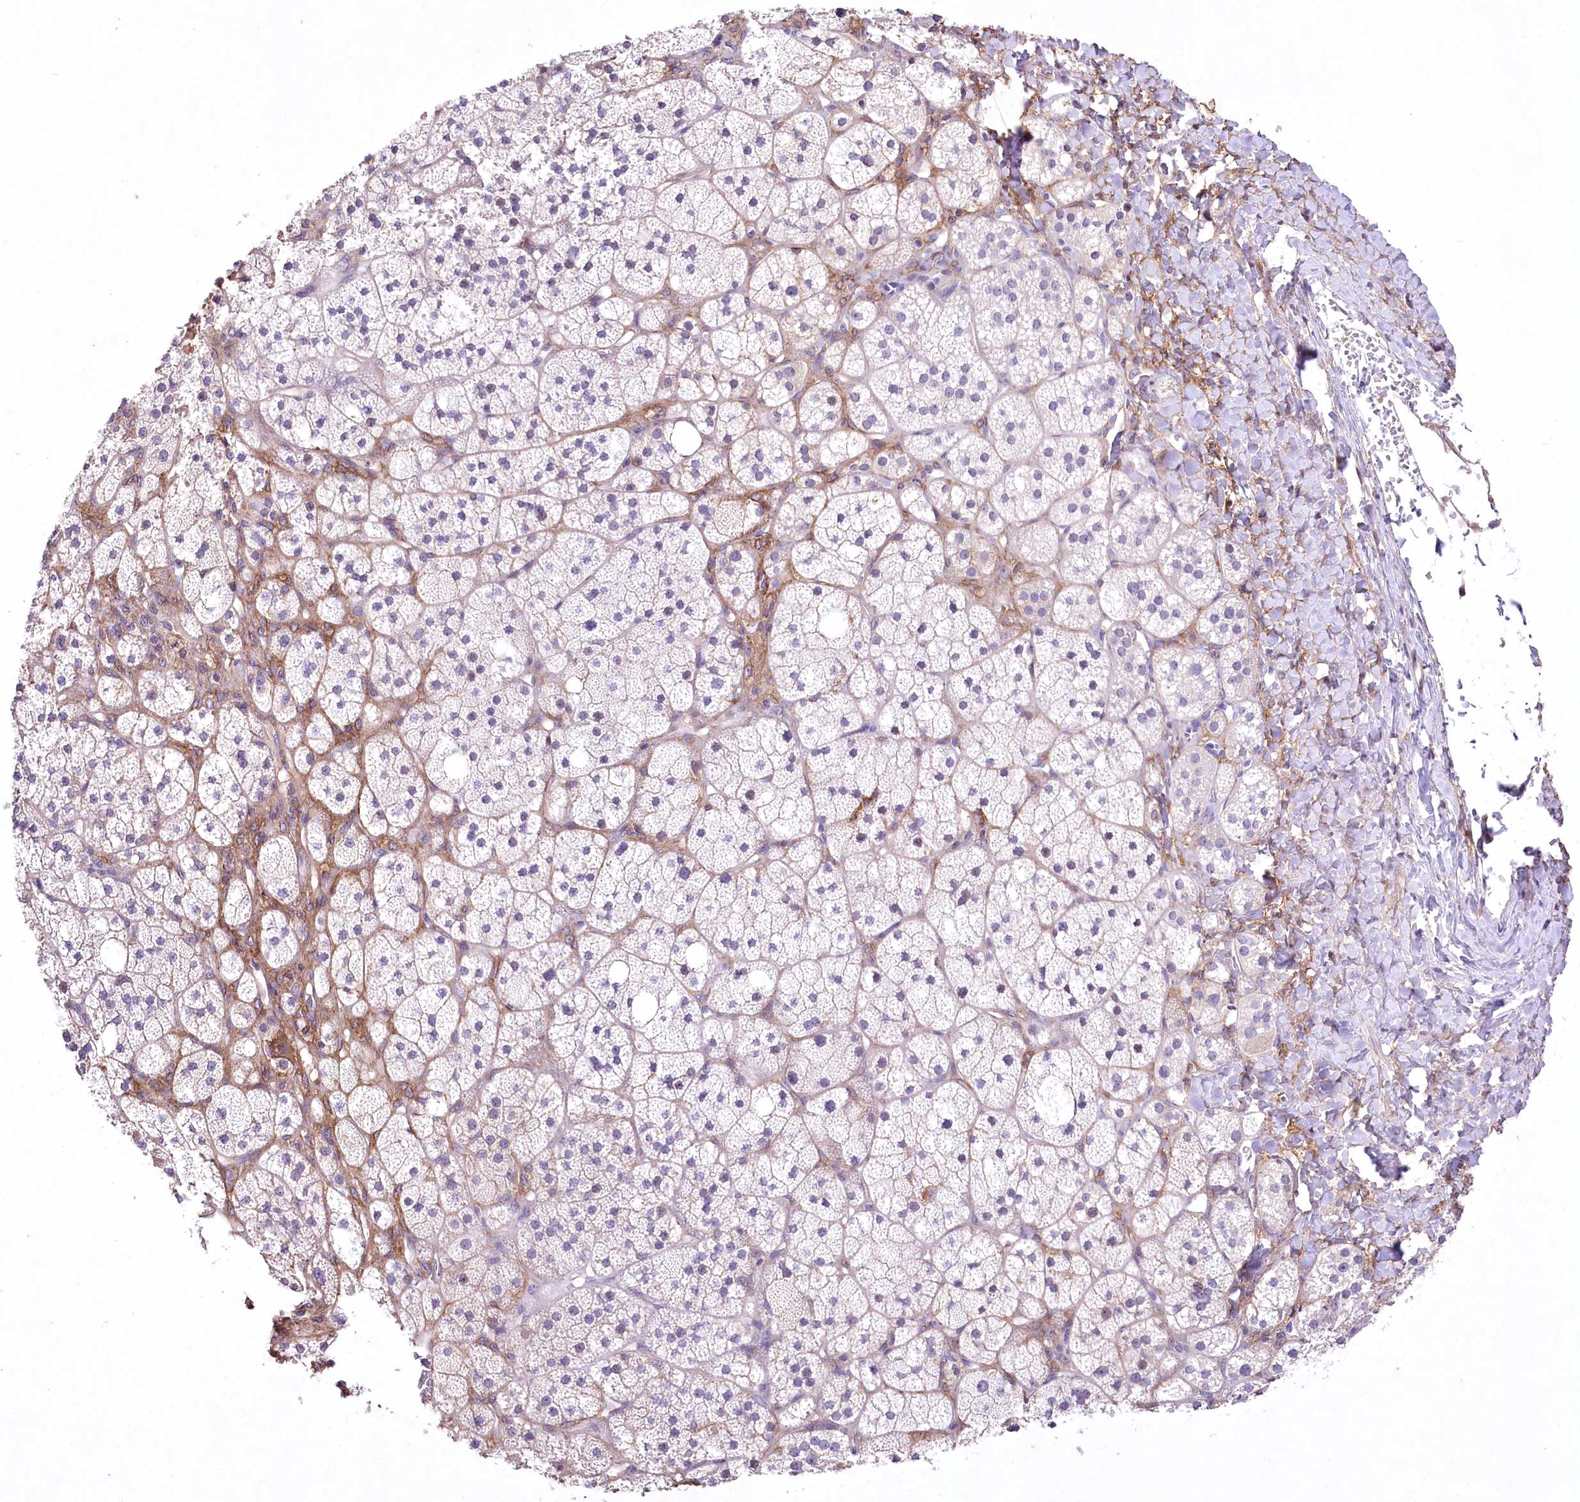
{"staining": {"intensity": "negative", "quantity": "none", "location": "none"}, "tissue": "adrenal gland", "cell_type": "Glandular cells", "image_type": "normal", "snomed": [{"axis": "morphology", "description": "Normal tissue, NOS"}, {"axis": "topography", "description": "Adrenal gland"}], "caption": "Human adrenal gland stained for a protein using IHC reveals no expression in glandular cells.", "gene": "ENPP1", "patient": {"sex": "male", "age": 61}}